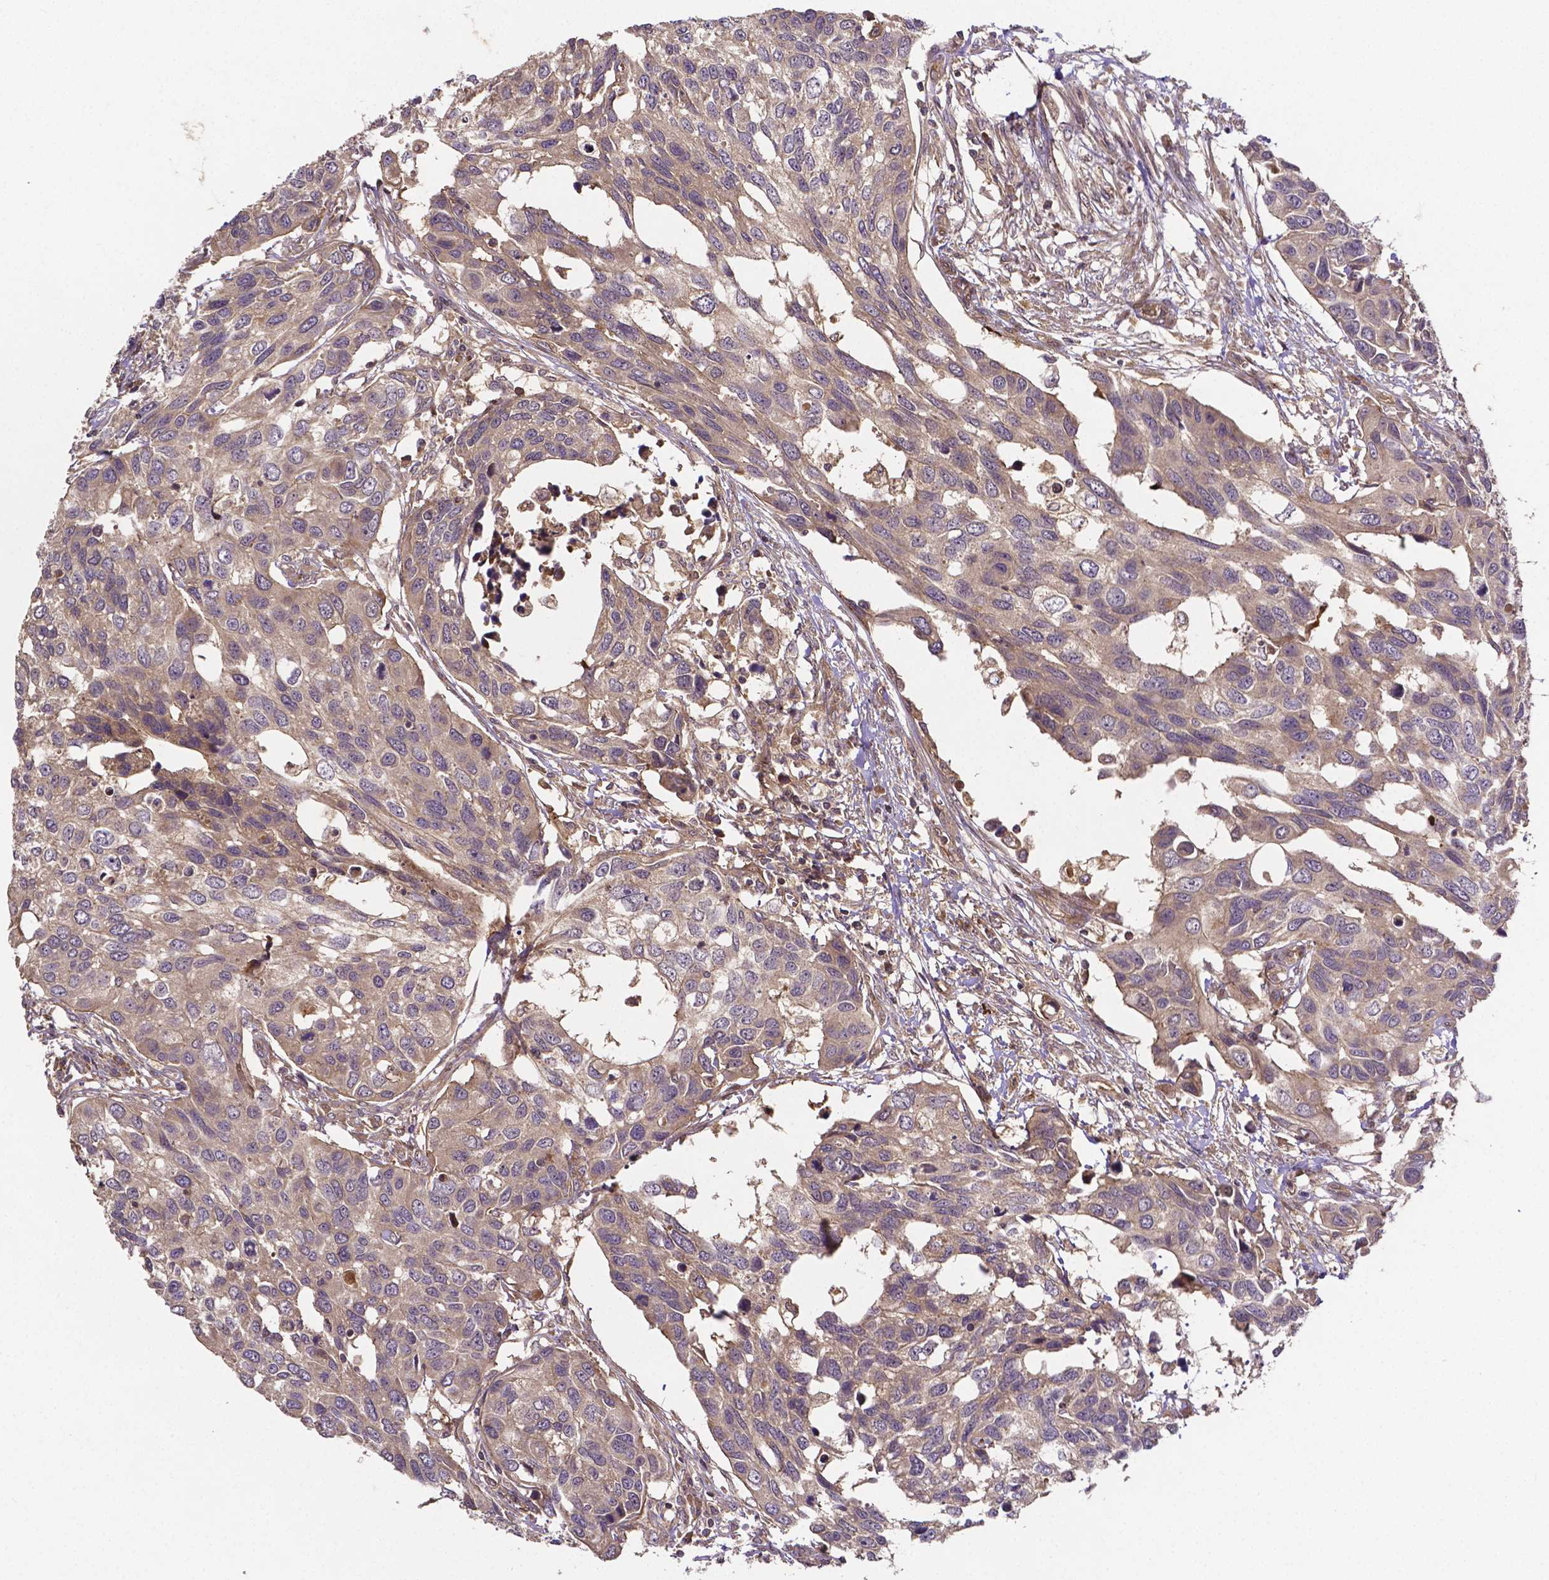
{"staining": {"intensity": "weak", "quantity": "25%-75%", "location": "cytoplasmic/membranous"}, "tissue": "urothelial cancer", "cell_type": "Tumor cells", "image_type": "cancer", "snomed": [{"axis": "morphology", "description": "Urothelial carcinoma, High grade"}, {"axis": "topography", "description": "Urinary bladder"}], "caption": "Protein expression by IHC exhibits weak cytoplasmic/membranous staining in about 25%-75% of tumor cells in urothelial cancer. Nuclei are stained in blue.", "gene": "RNF123", "patient": {"sex": "male", "age": 60}}